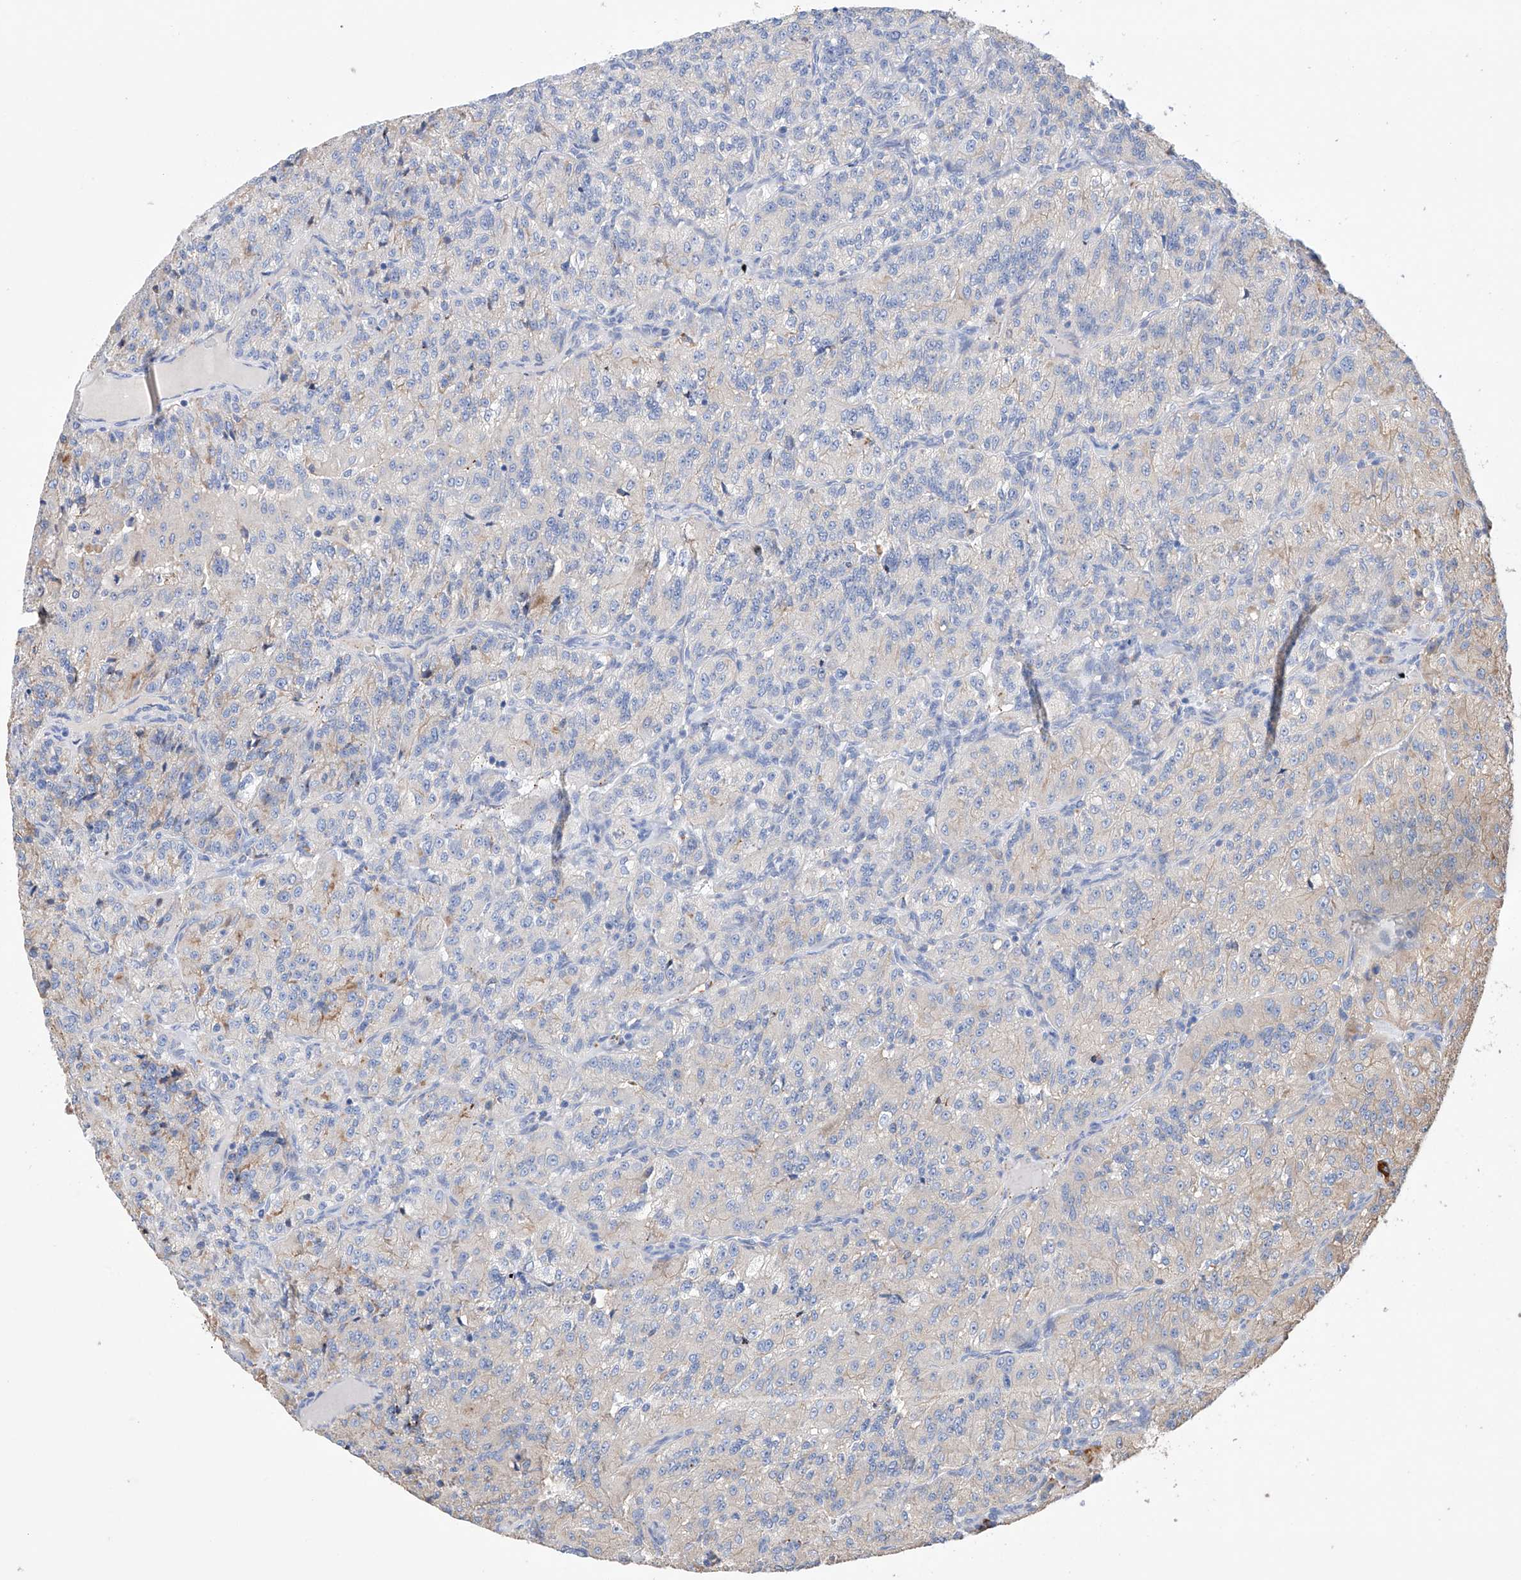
{"staining": {"intensity": "negative", "quantity": "none", "location": "none"}, "tissue": "renal cancer", "cell_type": "Tumor cells", "image_type": "cancer", "snomed": [{"axis": "morphology", "description": "Adenocarcinoma, NOS"}, {"axis": "topography", "description": "Kidney"}], "caption": "IHC histopathology image of neoplastic tissue: human adenocarcinoma (renal) stained with DAB displays no significant protein expression in tumor cells. The staining was performed using DAB to visualize the protein expression in brown, while the nuclei were stained in blue with hematoxylin (Magnification: 20x).", "gene": "AFG1L", "patient": {"sex": "female", "age": 63}}